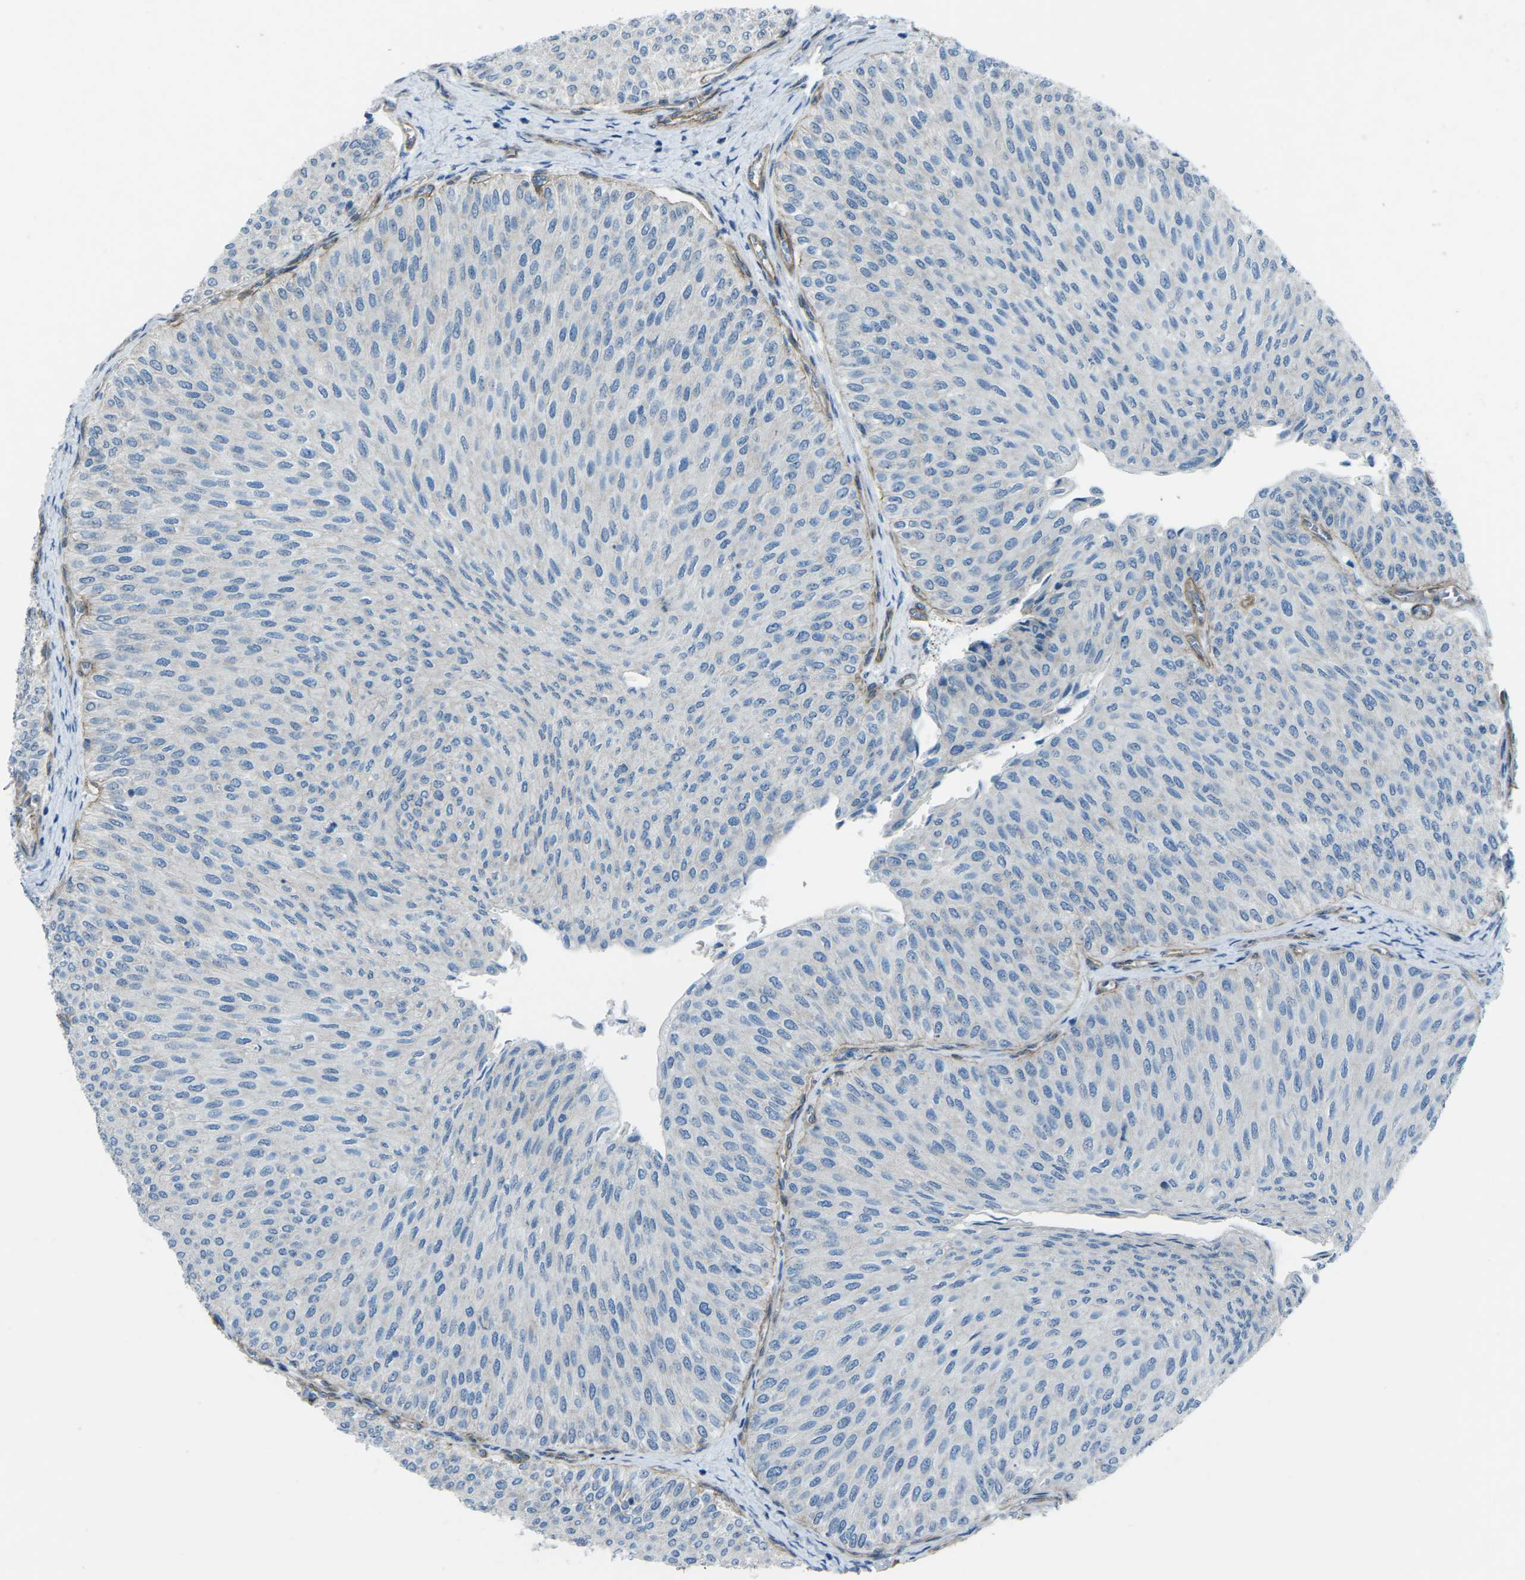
{"staining": {"intensity": "negative", "quantity": "none", "location": "none"}, "tissue": "urothelial cancer", "cell_type": "Tumor cells", "image_type": "cancer", "snomed": [{"axis": "morphology", "description": "Urothelial carcinoma, Low grade"}, {"axis": "topography", "description": "Urinary bladder"}], "caption": "This photomicrograph is of urothelial carcinoma (low-grade) stained with IHC to label a protein in brown with the nuclei are counter-stained blue. There is no positivity in tumor cells. (Stains: DAB (3,3'-diaminobenzidine) IHC with hematoxylin counter stain, Microscopy: brightfield microscopy at high magnification).", "gene": "UTRN", "patient": {"sex": "male", "age": 78}}